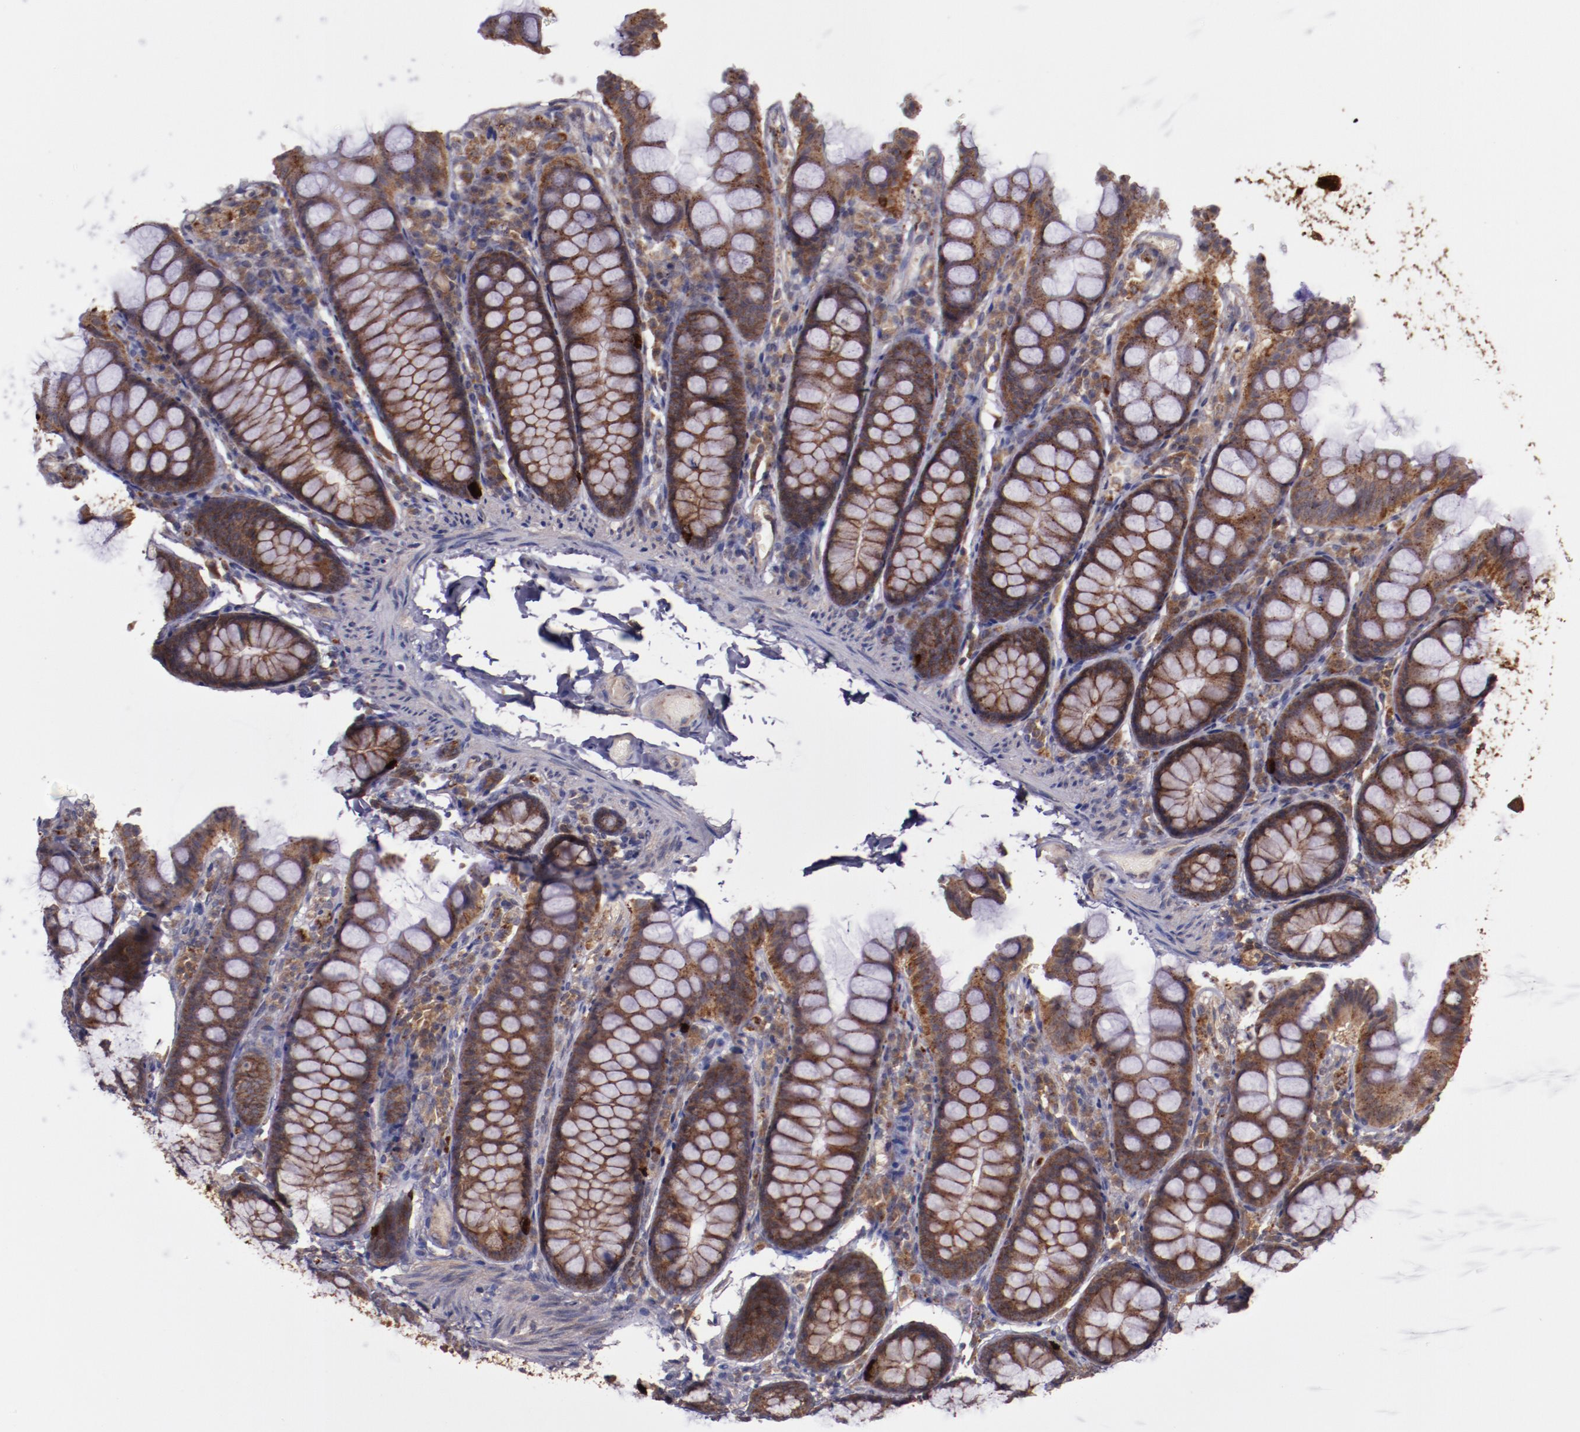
{"staining": {"intensity": "moderate", "quantity": ">75%", "location": "cytoplasmic/membranous"}, "tissue": "colon", "cell_type": "Endothelial cells", "image_type": "normal", "snomed": [{"axis": "morphology", "description": "Normal tissue, NOS"}, {"axis": "topography", "description": "Colon"}], "caption": "Brown immunohistochemical staining in unremarkable colon exhibits moderate cytoplasmic/membranous staining in about >75% of endothelial cells.", "gene": "FTSJ1", "patient": {"sex": "female", "age": 61}}